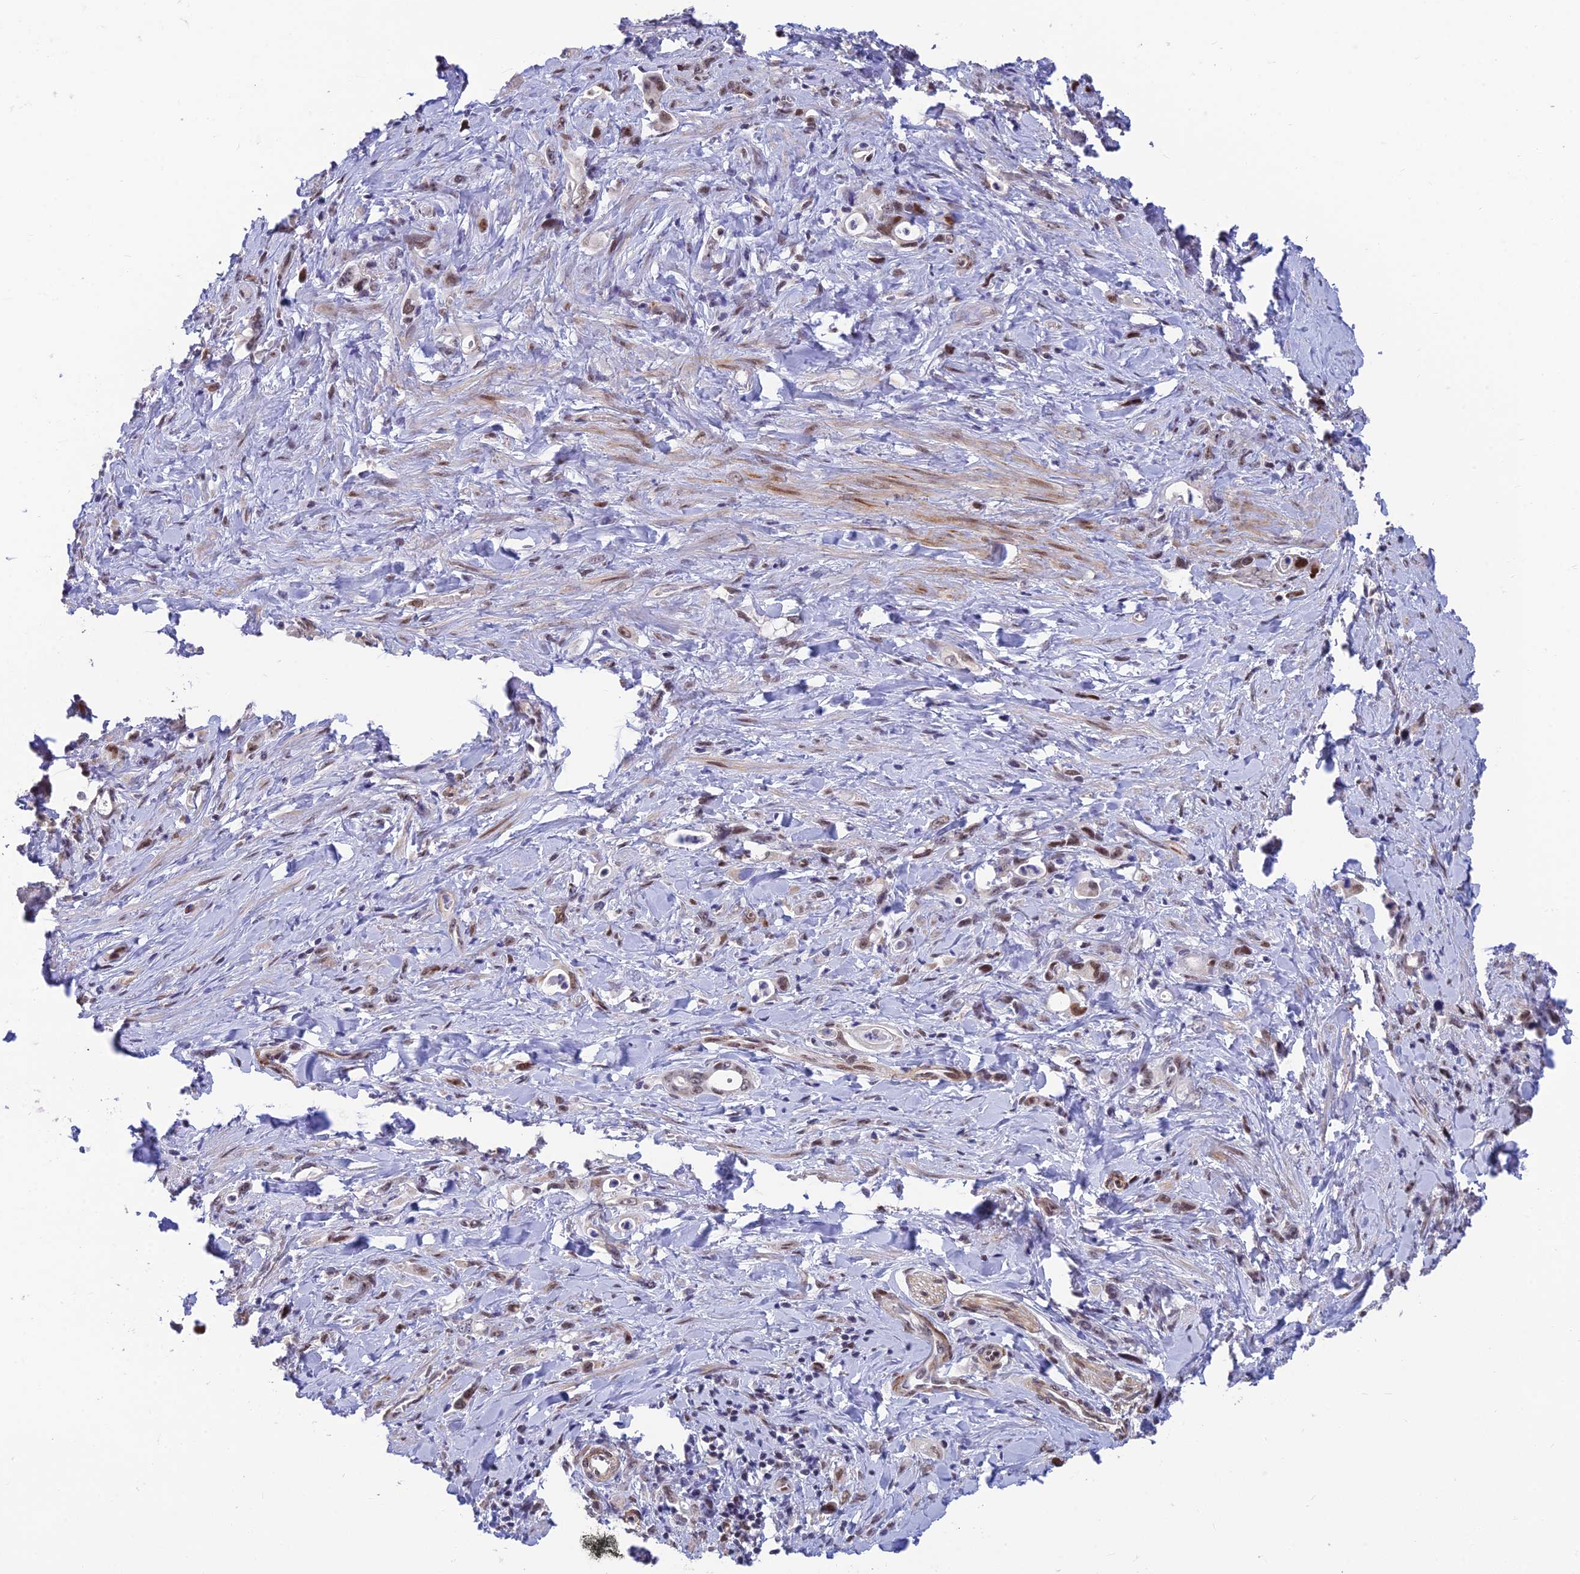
{"staining": {"intensity": "moderate", "quantity": ">75%", "location": "nuclear"}, "tissue": "stomach cancer", "cell_type": "Tumor cells", "image_type": "cancer", "snomed": [{"axis": "morphology", "description": "Adenocarcinoma, NOS"}, {"axis": "topography", "description": "Stomach, lower"}], "caption": "Stomach cancer stained with a protein marker shows moderate staining in tumor cells.", "gene": "CLK4", "patient": {"sex": "female", "age": 43}}